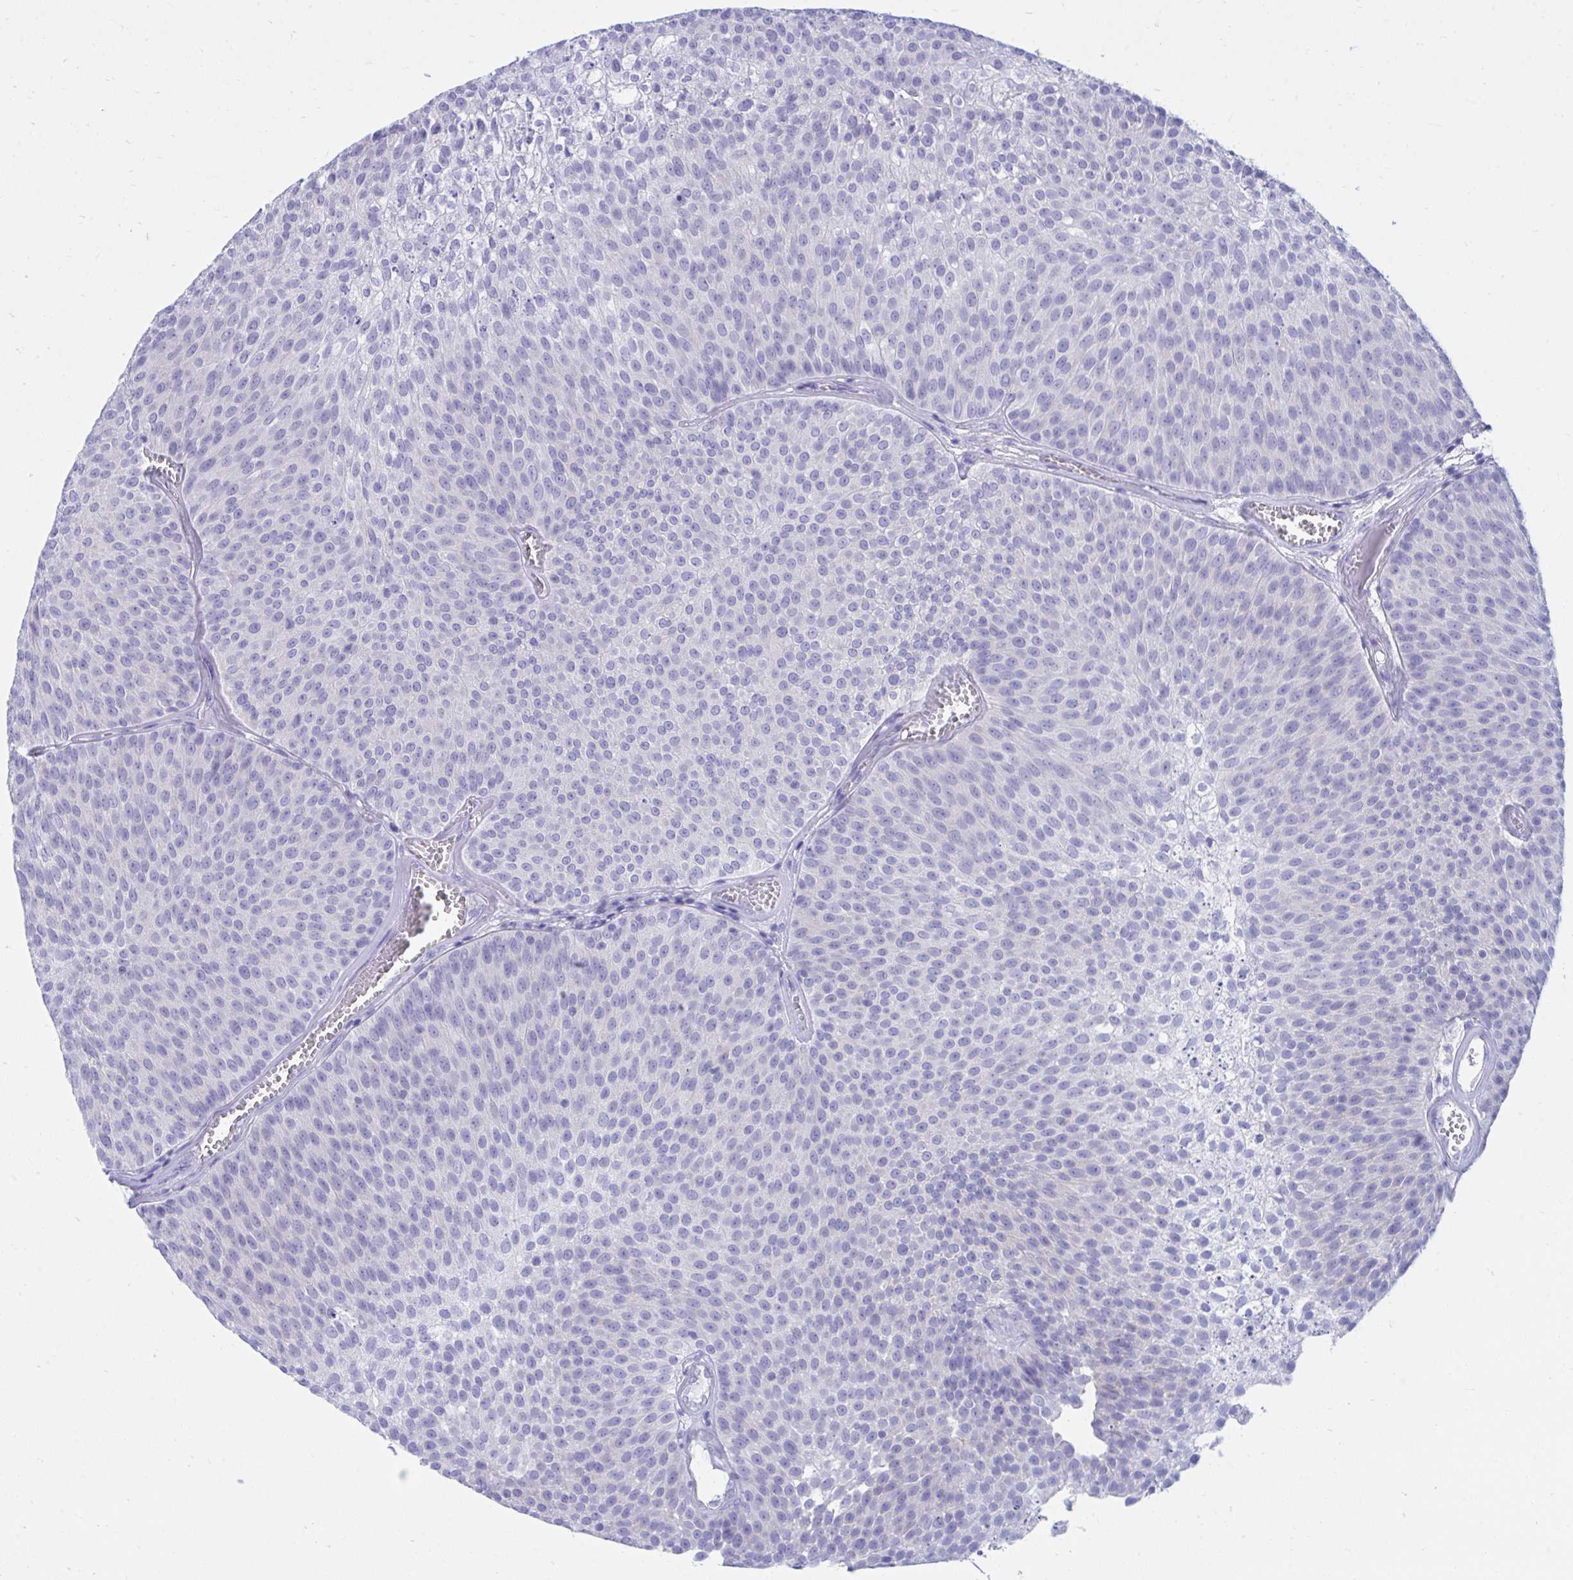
{"staining": {"intensity": "negative", "quantity": "none", "location": "none"}, "tissue": "urothelial cancer", "cell_type": "Tumor cells", "image_type": "cancer", "snomed": [{"axis": "morphology", "description": "Urothelial carcinoma, Low grade"}, {"axis": "topography", "description": "Urinary bladder"}], "caption": "There is no significant staining in tumor cells of low-grade urothelial carcinoma.", "gene": "SHISA8", "patient": {"sex": "female", "age": 79}}